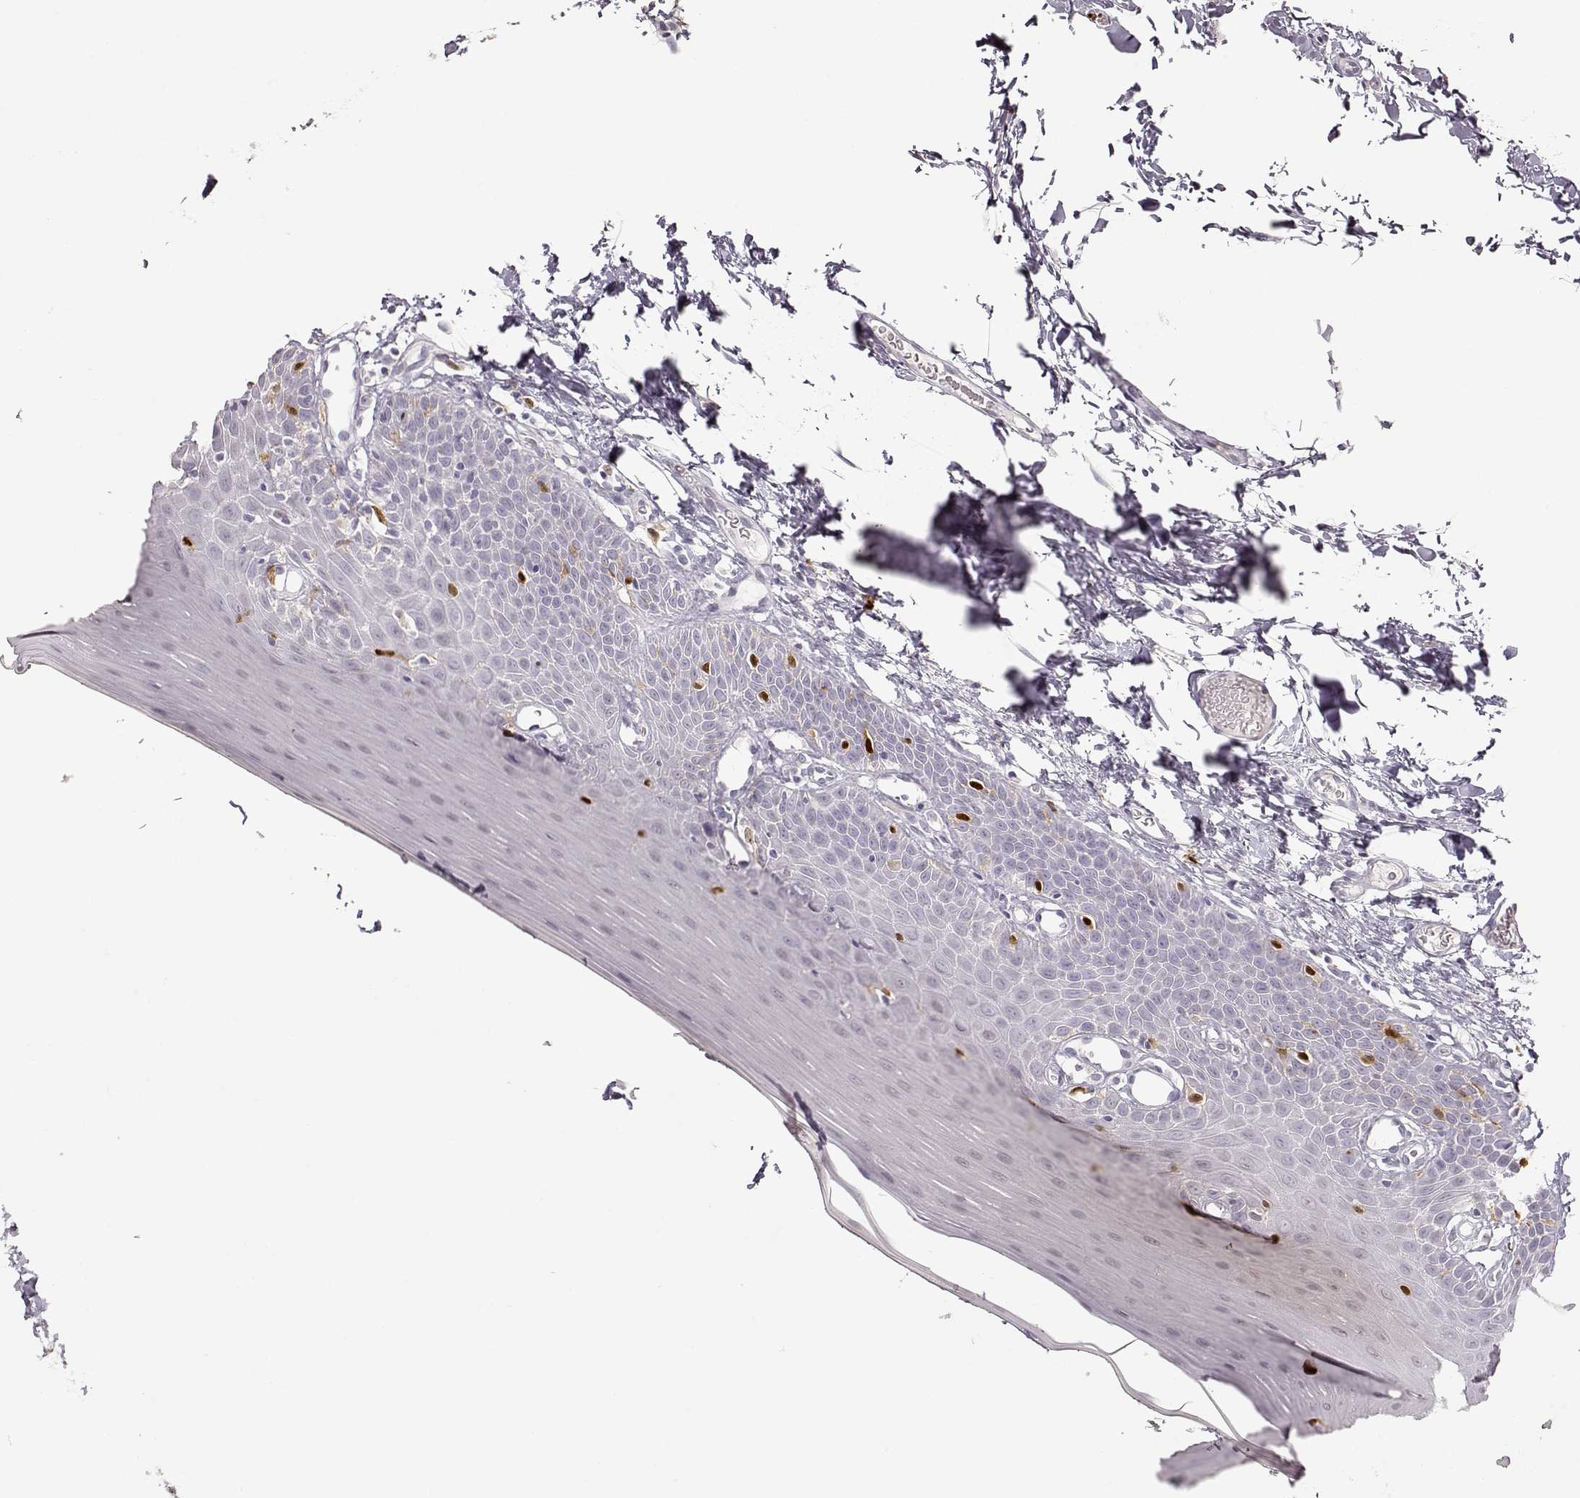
{"staining": {"intensity": "negative", "quantity": "none", "location": "none"}, "tissue": "oral mucosa", "cell_type": "Squamous epithelial cells", "image_type": "normal", "snomed": [{"axis": "morphology", "description": "Normal tissue, NOS"}, {"axis": "topography", "description": "Oral tissue"}], "caption": "There is no significant expression in squamous epithelial cells of oral mucosa. (IHC, brightfield microscopy, high magnification).", "gene": "S100B", "patient": {"sex": "male", "age": 81}}